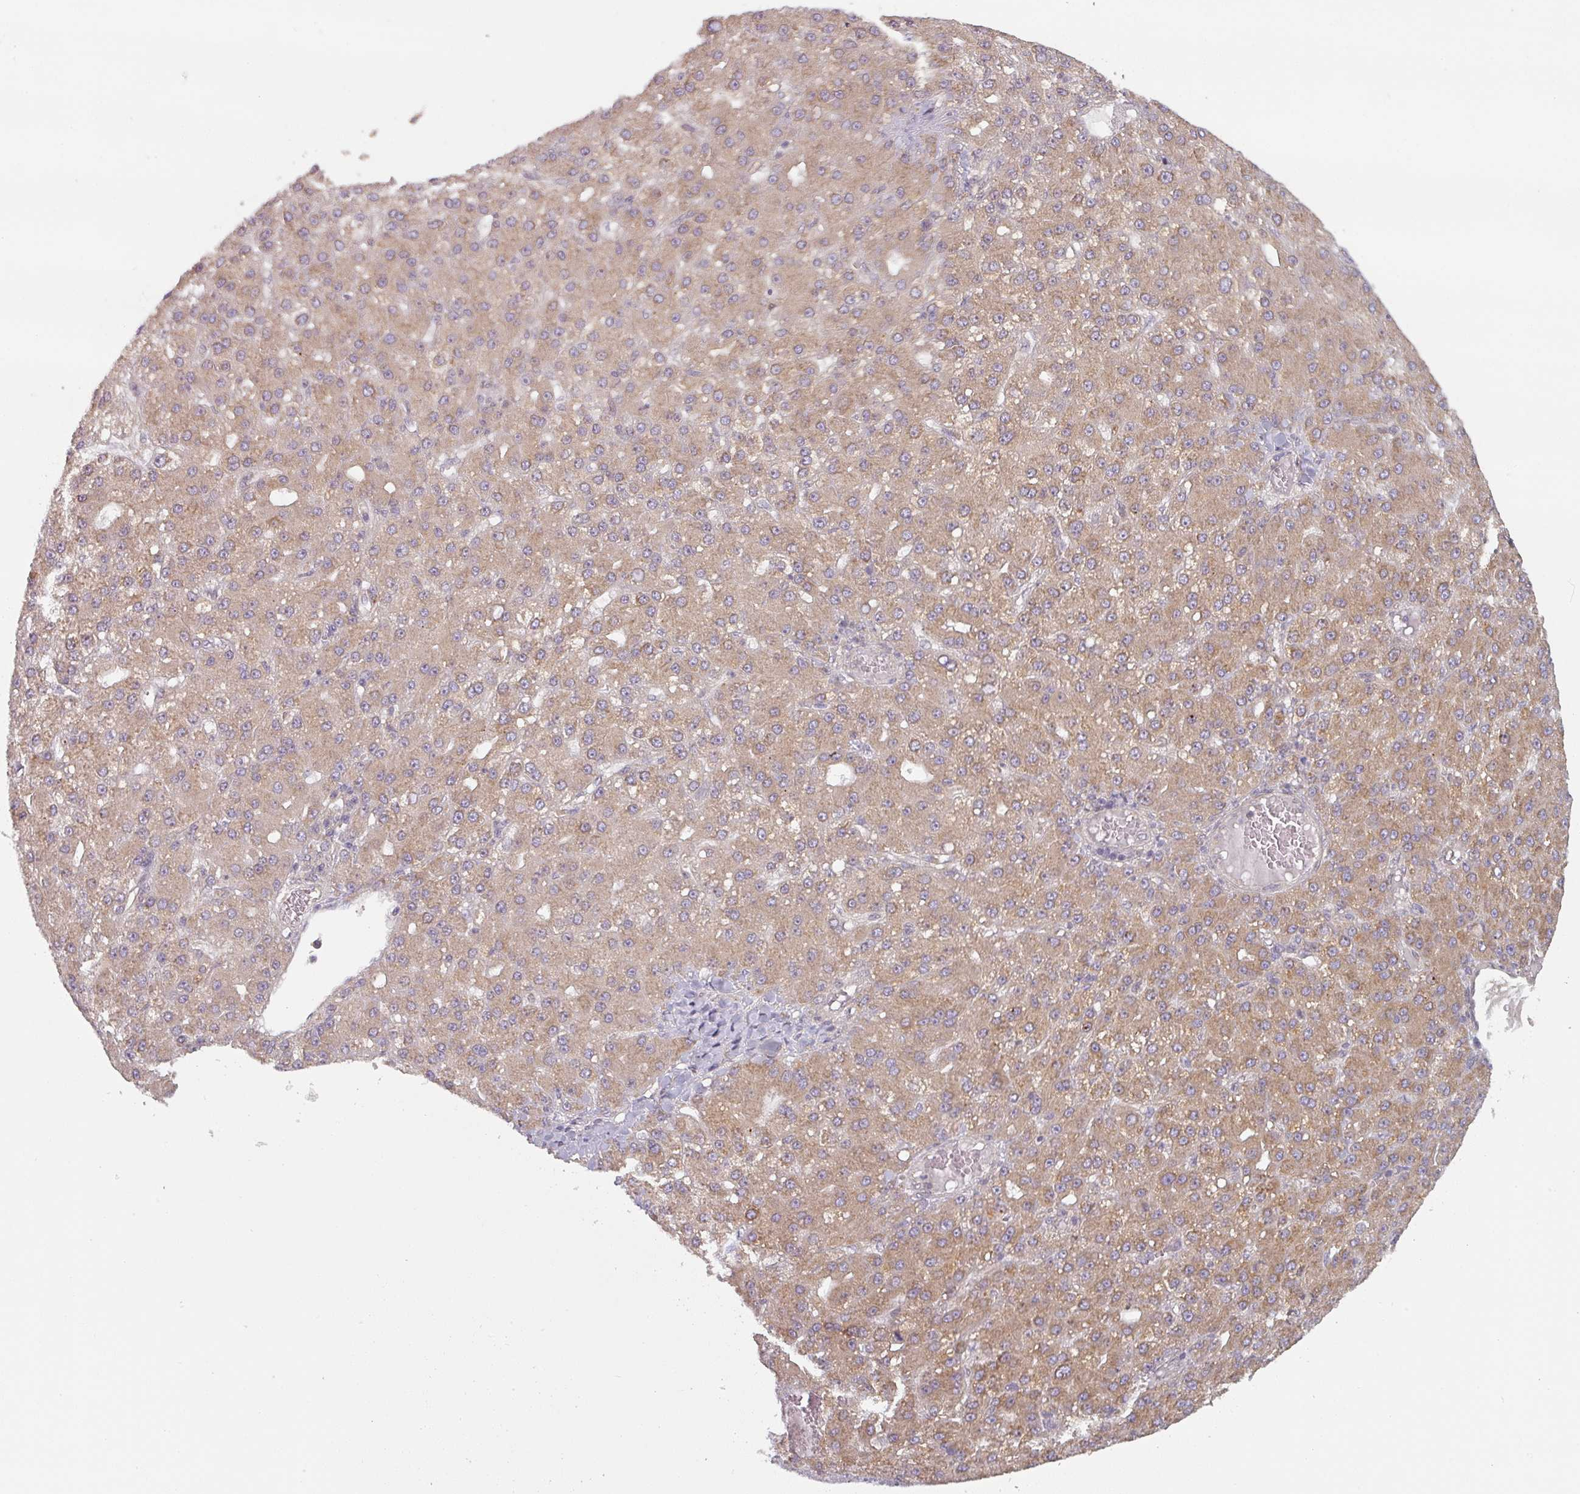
{"staining": {"intensity": "moderate", "quantity": ">75%", "location": "cytoplasmic/membranous"}, "tissue": "liver cancer", "cell_type": "Tumor cells", "image_type": "cancer", "snomed": [{"axis": "morphology", "description": "Carcinoma, Hepatocellular, NOS"}, {"axis": "topography", "description": "Liver"}], "caption": "A micrograph of human liver cancer stained for a protein shows moderate cytoplasmic/membranous brown staining in tumor cells.", "gene": "TAPT1", "patient": {"sex": "male", "age": 67}}